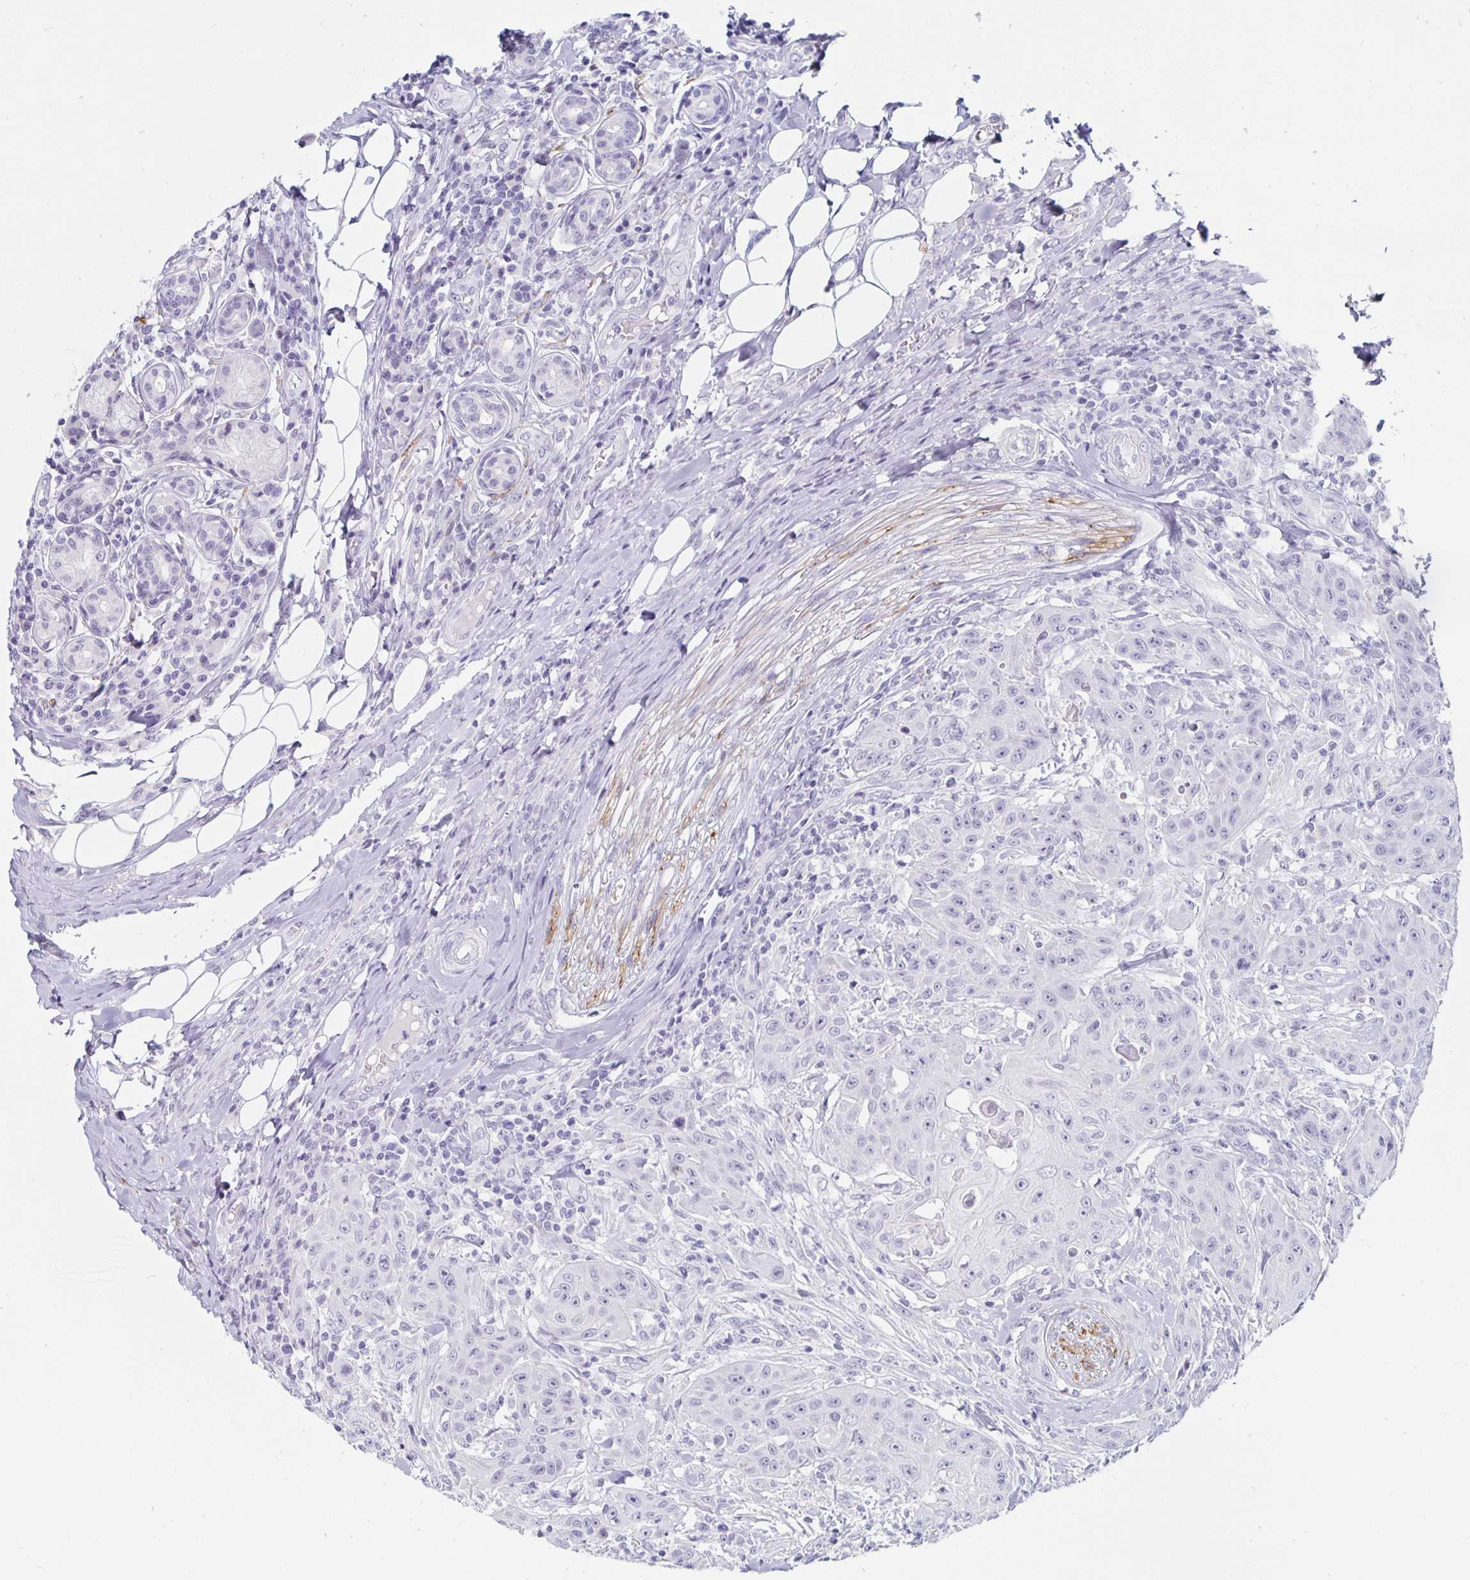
{"staining": {"intensity": "negative", "quantity": "none", "location": "none"}, "tissue": "head and neck cancer", "cell_type": "Tumor cells", "image_type": "cancer", "snomed": [{"axis": "morphology", "description": "Normal tissue, NOS"}, {"axis": "morphology", "description": "Squamous cell carcinoma, NOS"}, {"axis": "topography", "description": "Oral tissue"}, {"axis": "topography", "description": "Head-Neck"}], "caption": "Histopathology image shows no significant protein expression in tumor cells of head and neck squamous cell carcinoma.", "gene": "KCNQ2", "patient": {"sex": "female", "age": 55}}